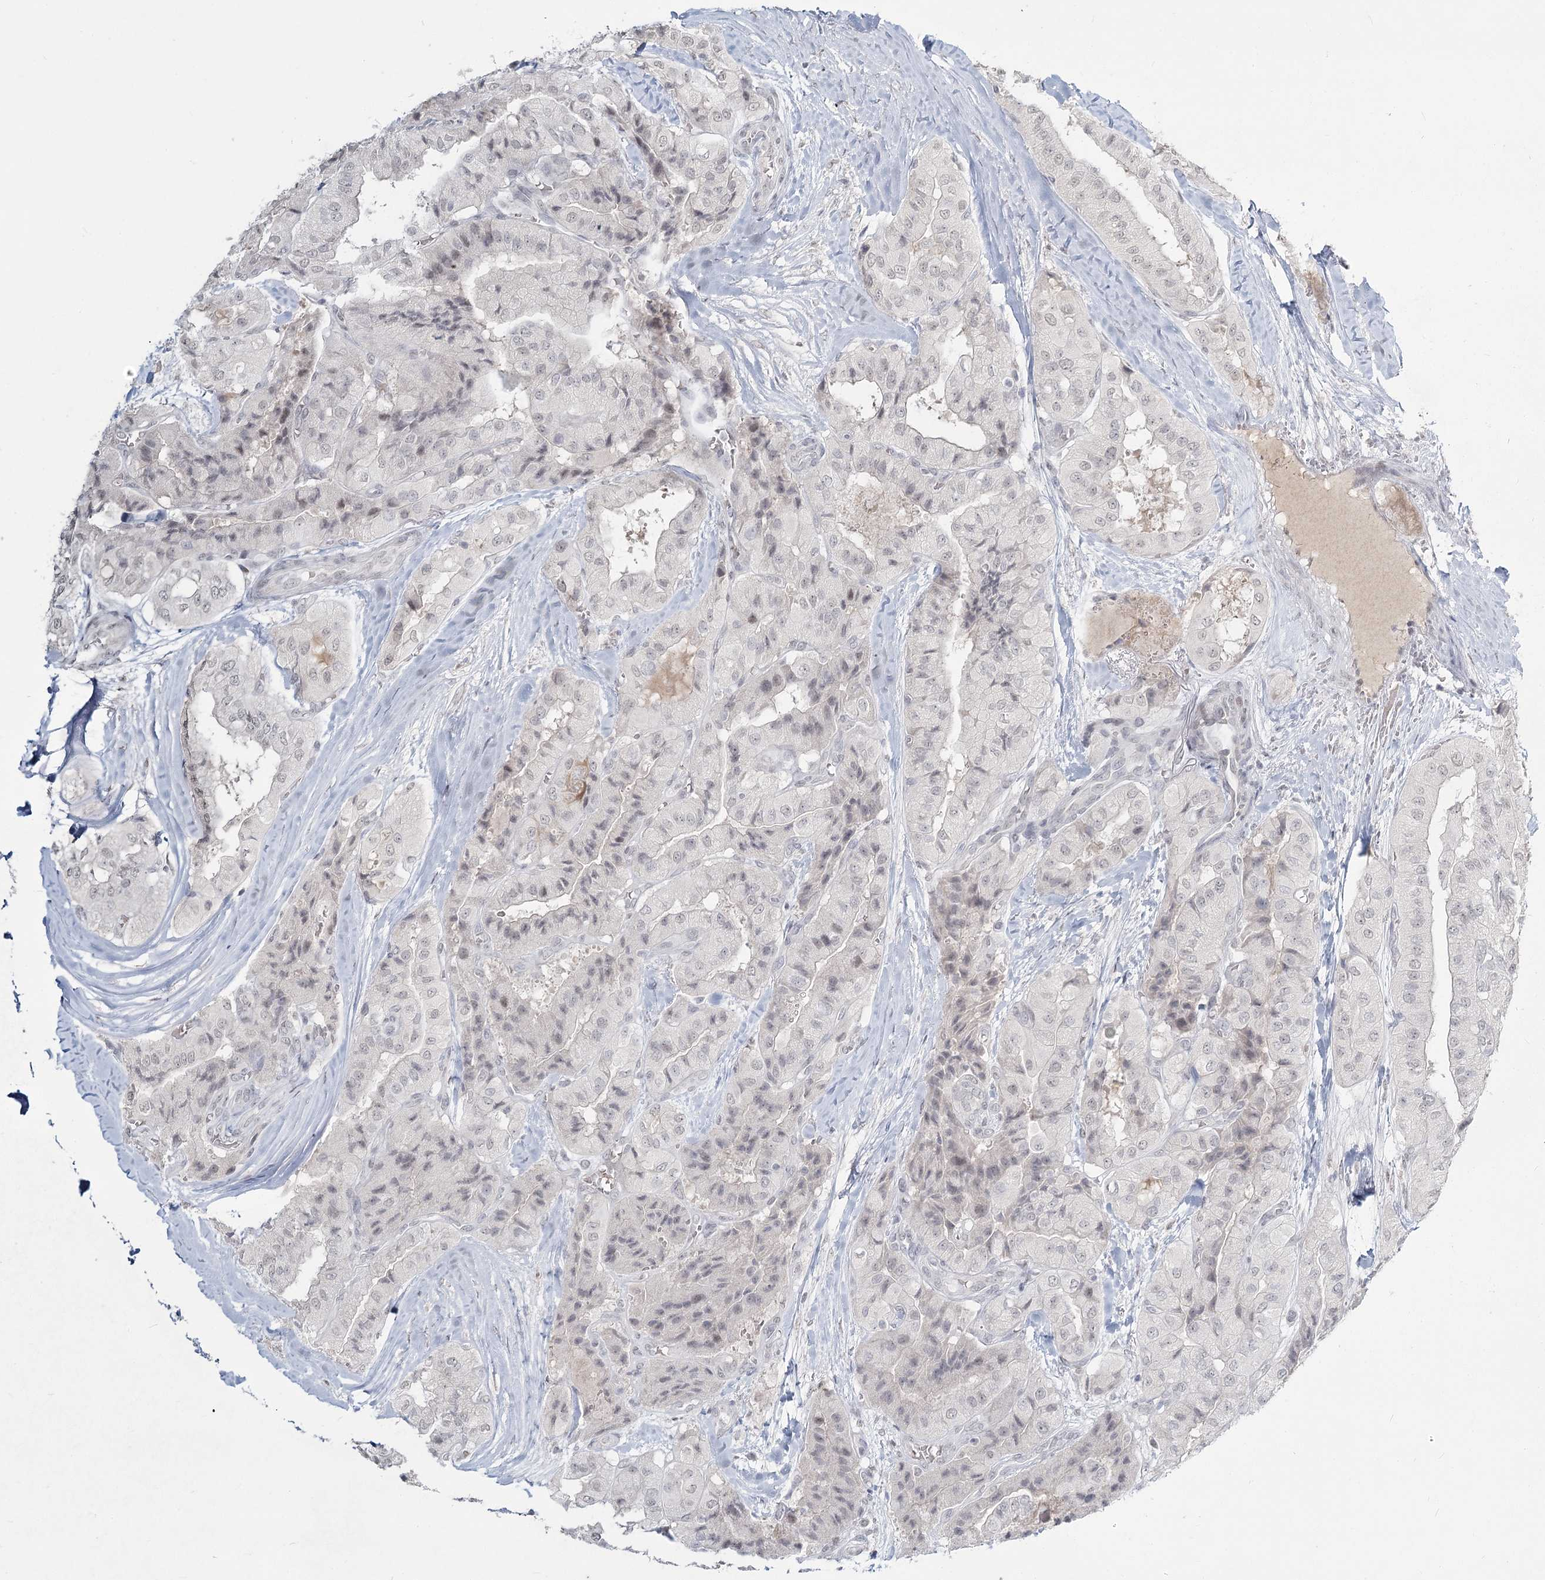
{"staining": {"intensity": "negative", "quantity": "none", "location": "none"}, "tissue": "thyroid cancer", "cell_type": "Tumor cells", "image_type": "cancer", "snomed": [{"axis": "morphology", "description": "Papillary adenocarcinoma, NOS"}, {"axis": "topography", "description": "Thyroid gland"}], "caption": "DAB (3,3'-diaminobenzidine) immunohistochemical staining of human thyroid cancer (papillary adenocarcinoma) displays no significant positivity in tumor cells. The staining is performed using DAB (3,3'-diaminobenzidine) brown chromogen with nuclei counter-stained in using hematoxylin.", "gene": "LY6G5C", "patient": {"sex": "female", "age": 59}}